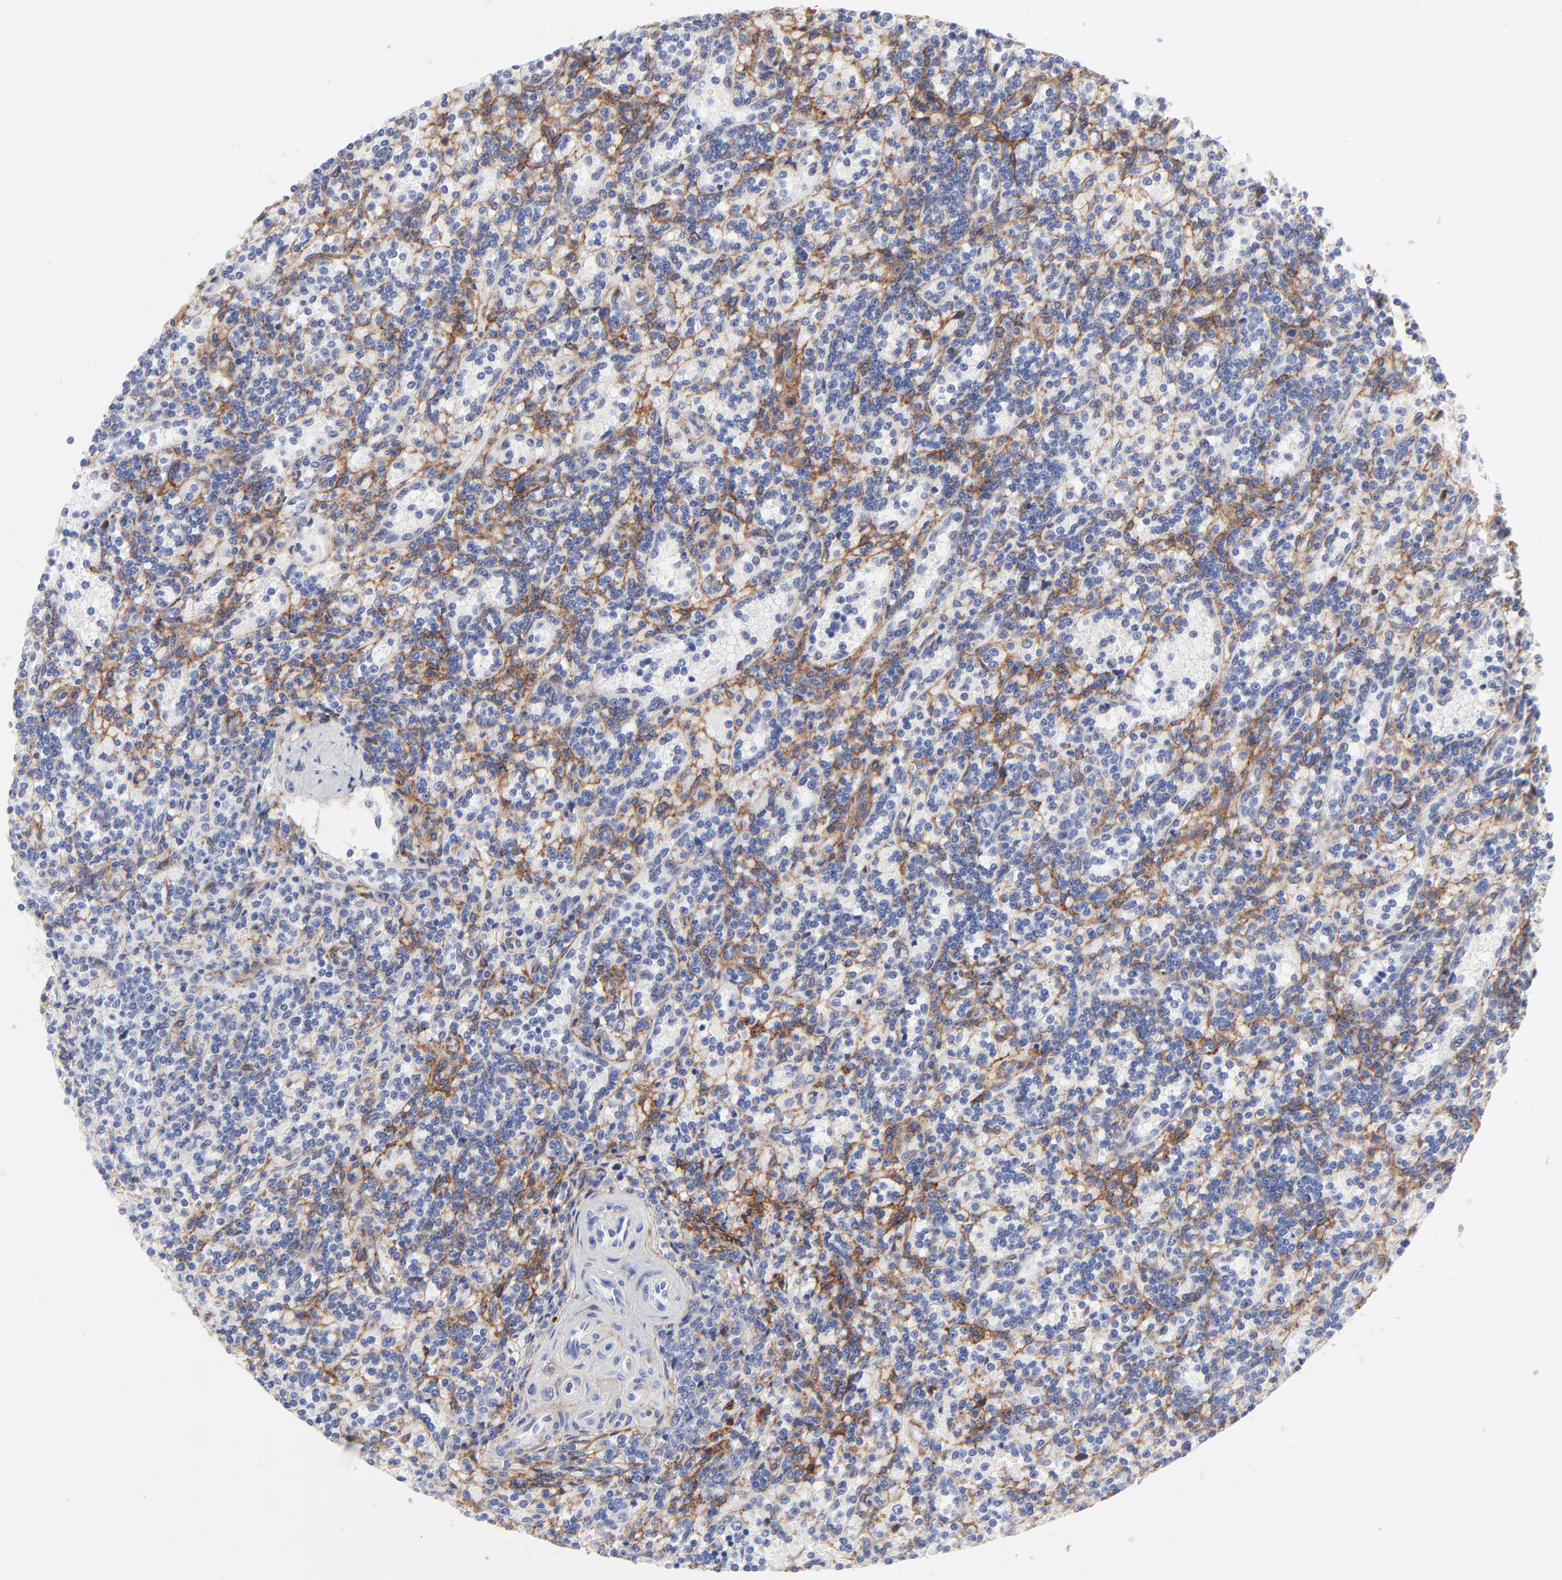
{"staining": {"intensity": "negative", "quantity": "none", "location": "none"}, "tissue": "lymphoma", "cell_type": "Tumor cells", "image_type": "cancer", "snomed": [{"axis": "morphology", "description": "Malignant lymphoma, non-Hodgkin's type, Low grade"}, {"axis": "topography", "description": "Spleen"}], "caption": "Lymphoma was stained to show a protein in brown. There is no significant expression in tumor cells. Brightfield microscopy of immunohistochemistry stained with DAB (3,3'-diaminobenzidine) (brown) and hematoxylin (blue), captured at high magnification.", "gene": "PDGFRB", "patient": {"sex": "male", "age": 73}}